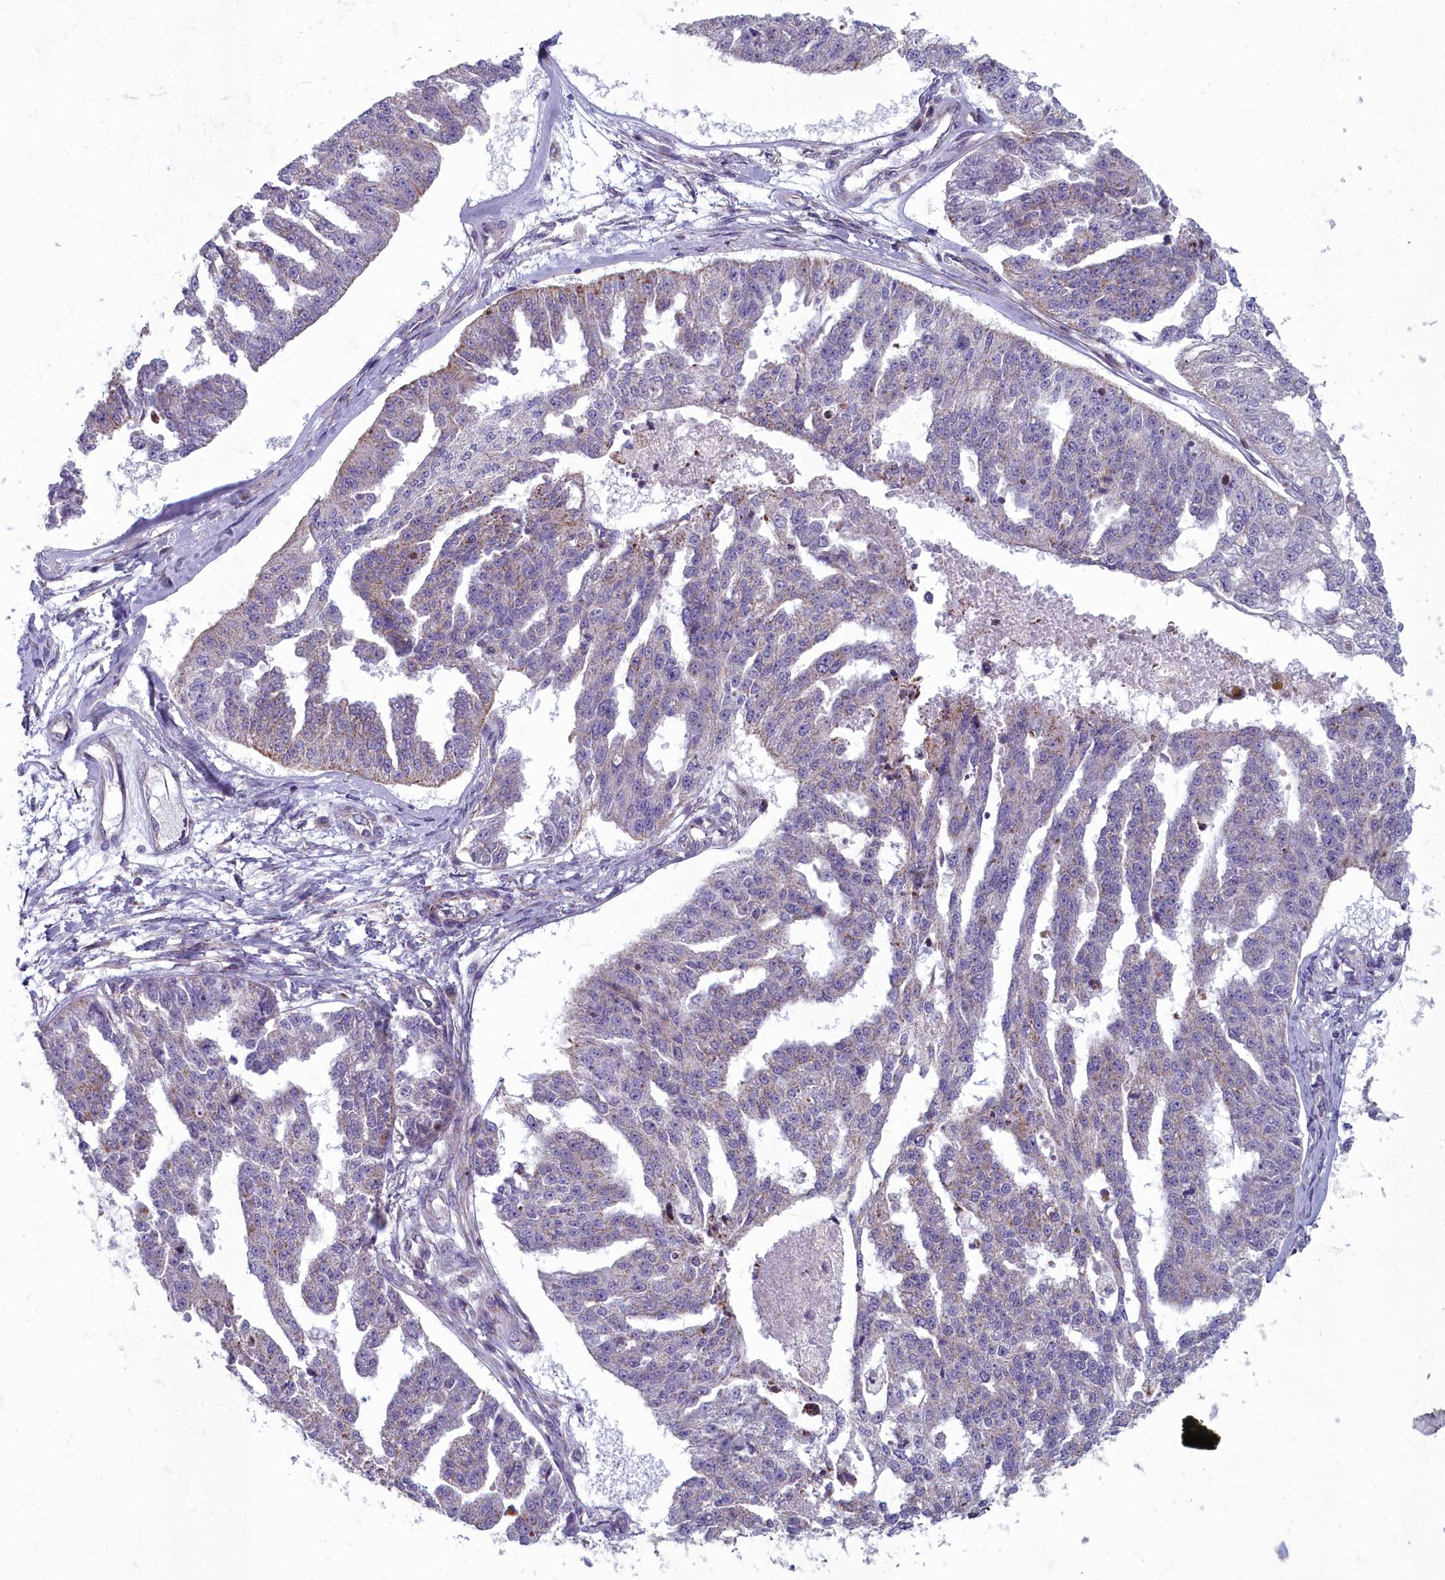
{"staining": {"intensity": "weak", "quantity": "<25%", "location": "cytoplasmic/membranous"}, "tissue": "ovarian cancer", "cell_type": "Tumor cells", "image_type": "cancer", "snomed": [{"axis": "morphology", "description": "Cystadenocarcinoma, serous, NOS"}, {"axis": "topography", "description": "Ovary"}], "caption": "An immunohistochemistry histopathology image of ovarian cancer is shown. There is no staining in tumor cells of ovarian cancer.", "gene": "INSYN2A", "patient": {"sex": "female", "age": 58}}